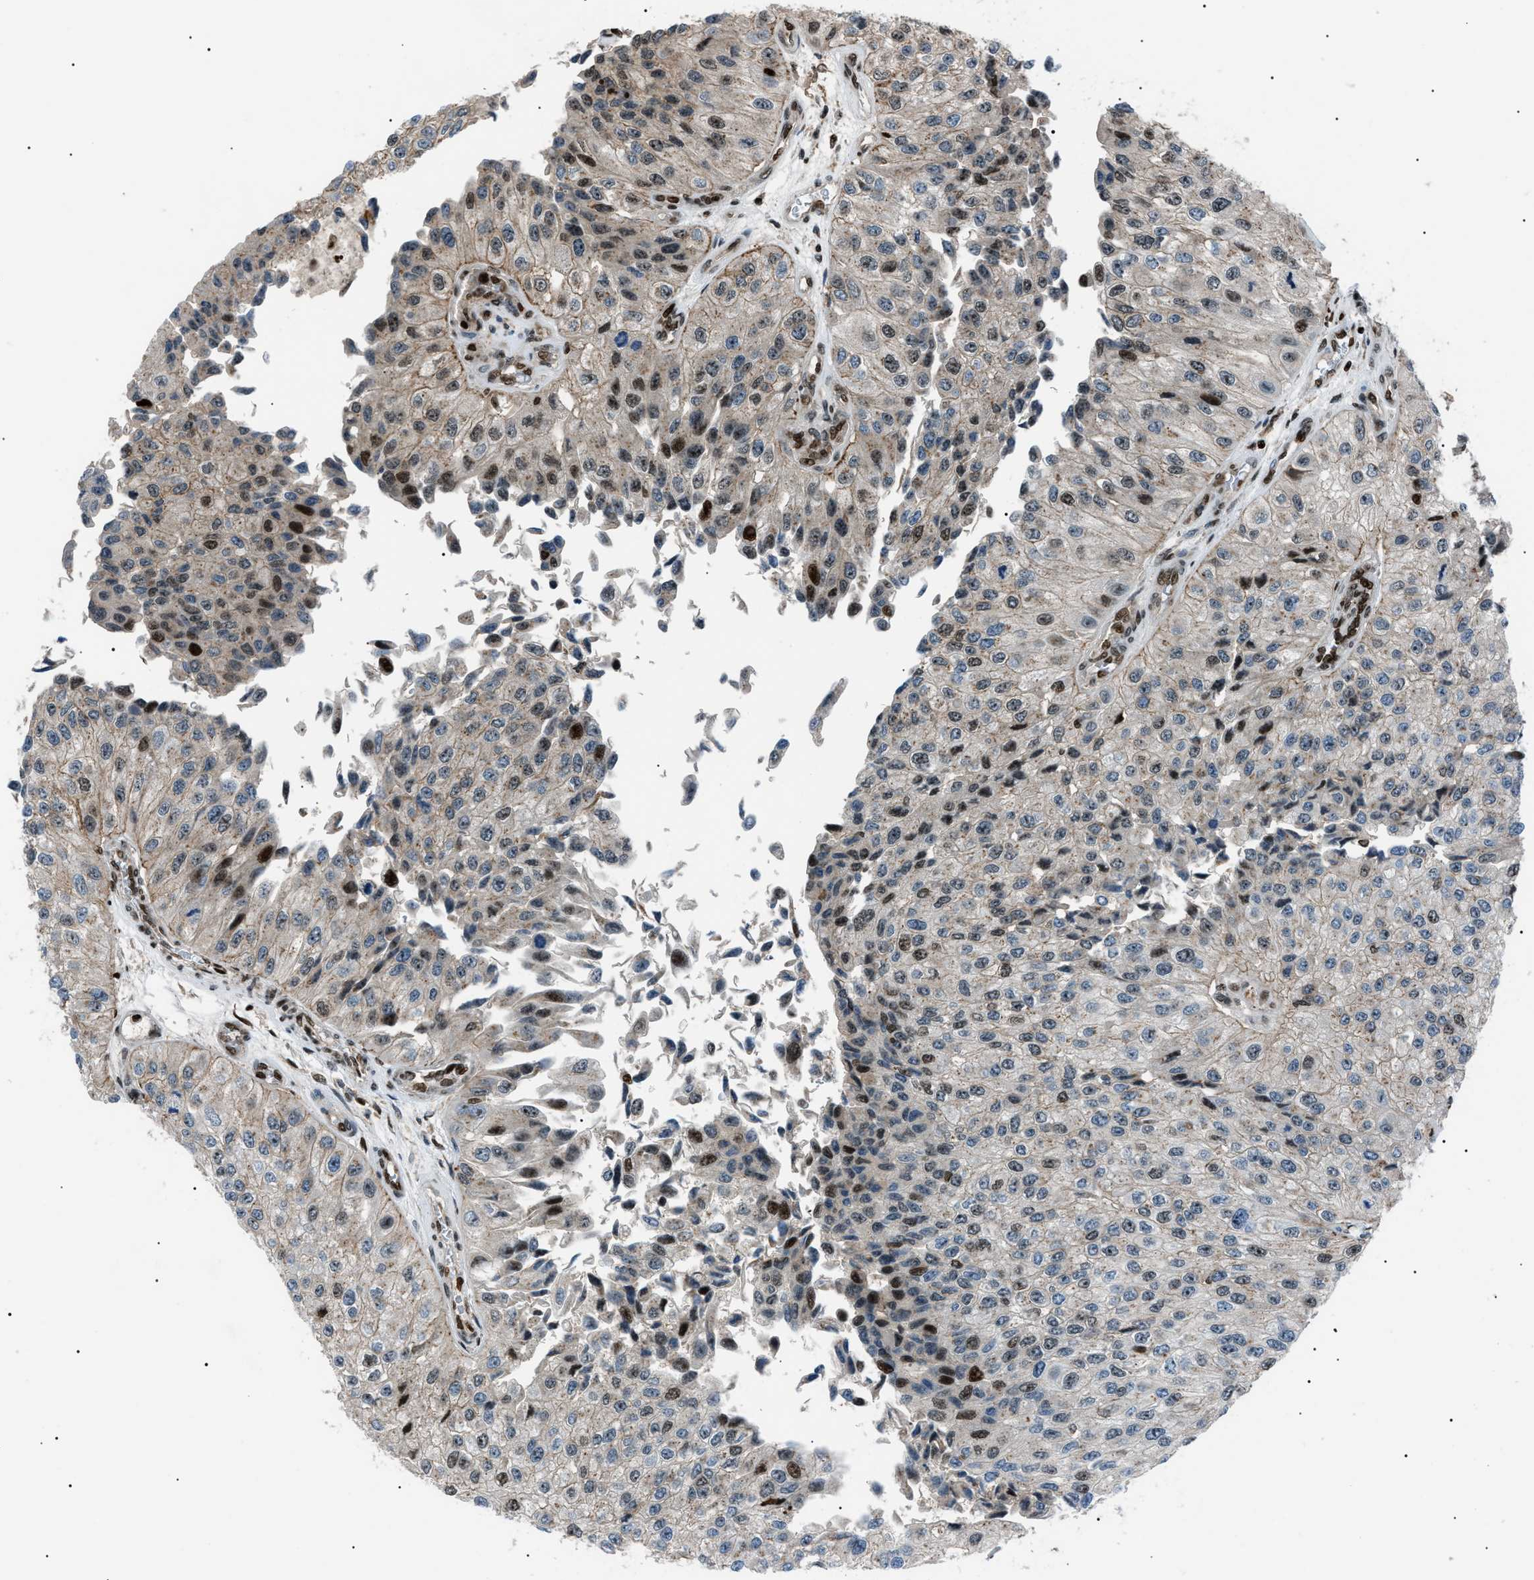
{"staining": {"intensity": "weak", "quantity": "25%-75%", "location": "nuclear"}, "tissue": "urothelial cancer", "cell_type": "Tumor cells", "image_type": "cancer", "snomed": [{"axis": "morphology", "description": "Urothelial carcinoma, High grade"}, {"axis": "topography", "description": "Kidney"}, {"axis": "topography", "description": "Urinary bladder"}], "caption": "High-grade urothelial carcinoma tissue reveals weak nuclear staining in about 25%-75% of tumor cells", "gene": "PRKX", "patient": {"sex": "male", "age": 77}}